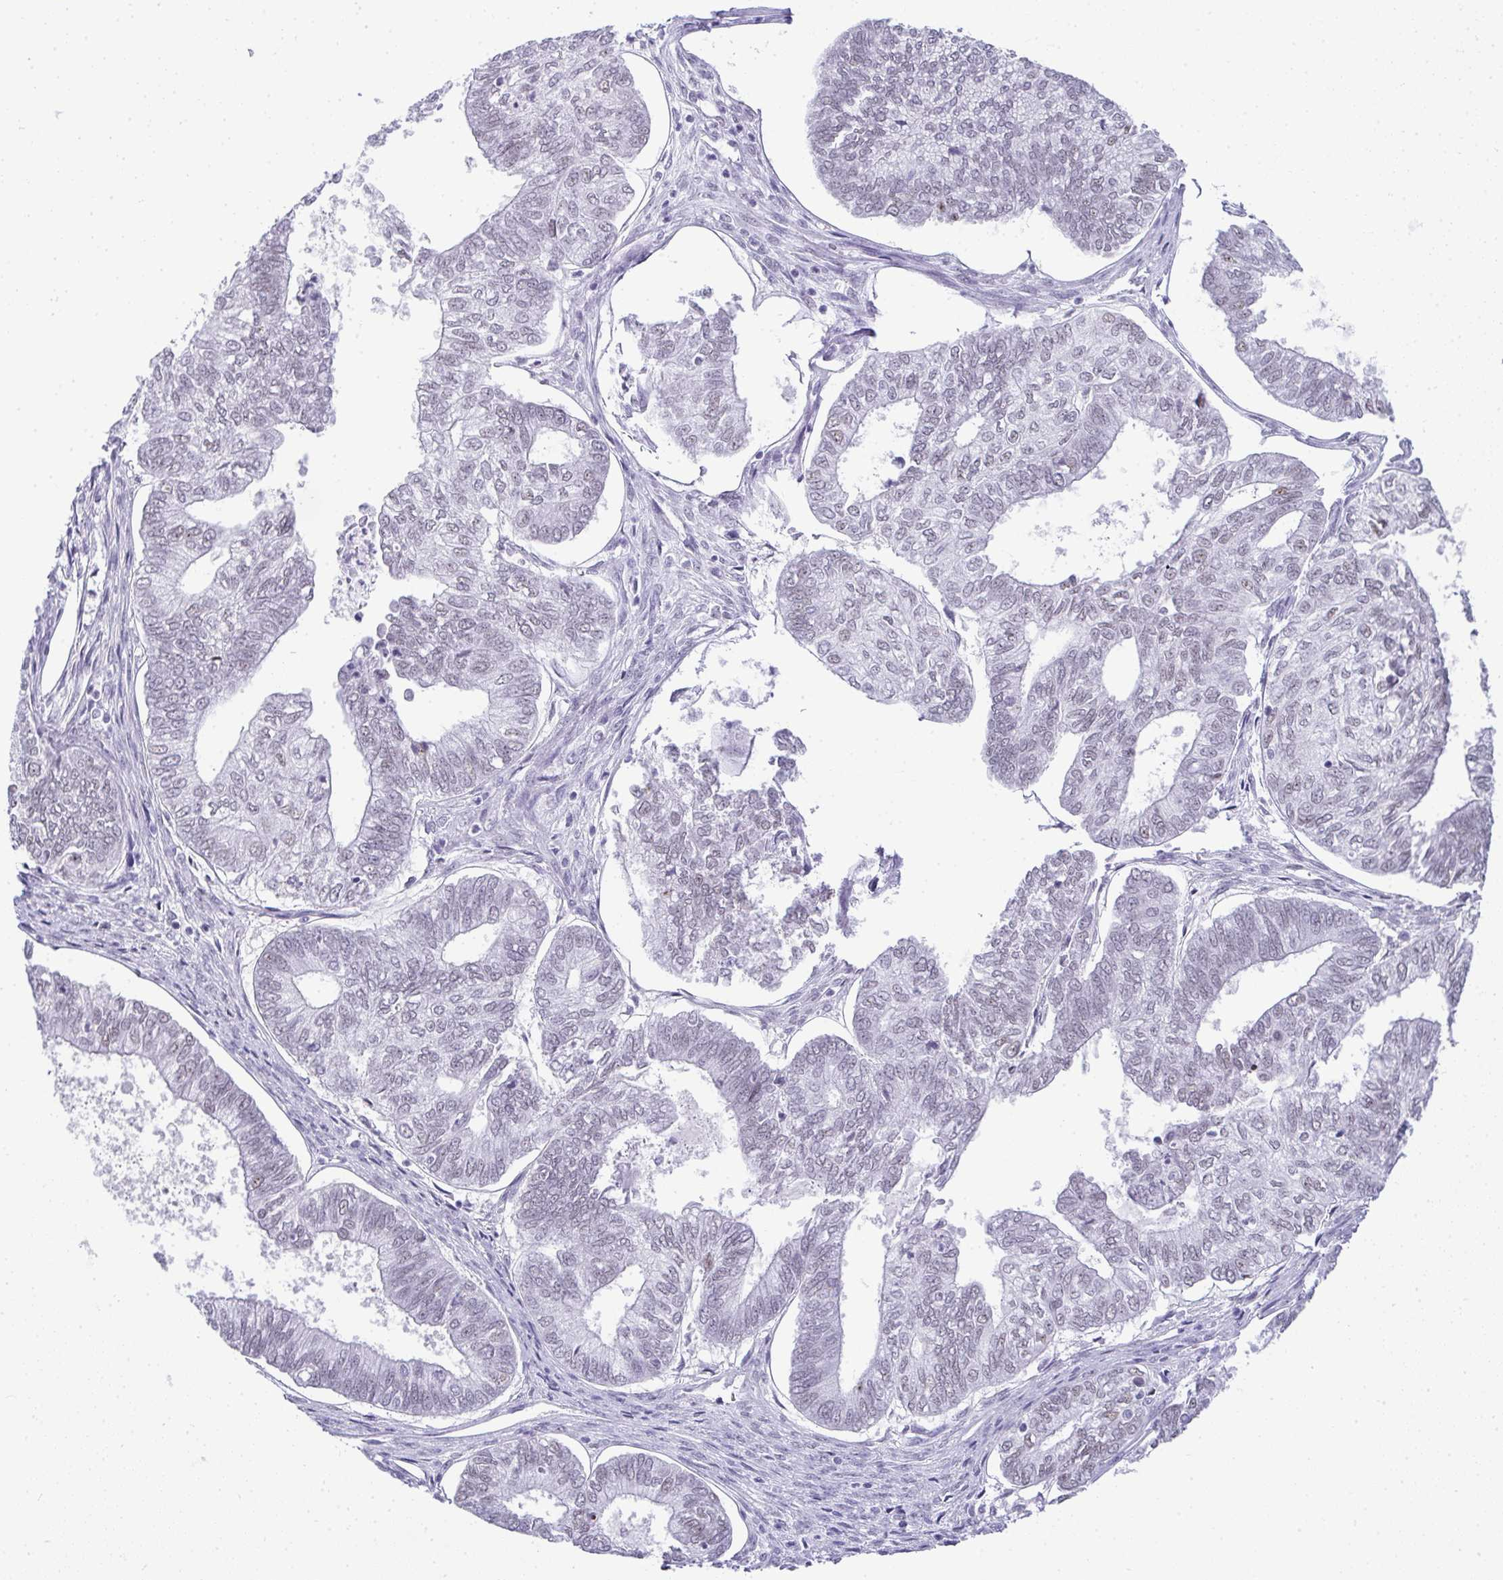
{"staining": {"intensity": "weak", "quantity": "25%-75%", "location": "nuclear"}, "tissue": "ovarian cancer", "cell_type": "Tumor cells", "image_type": "cancer", "snomed": [{"axis": "morphology", "description": "Carcinoma, endometroid"}, {"axis": "topography", "description": "Ovary"}], "caption": "Immunohistochemistry (IHC) of ovarian cancer displays low levels of weak nuclear positivity in about 25%-75% of tumor cells.", "gene": "PLA2G1B", "patient": {"sex": "female", "age": 64}}